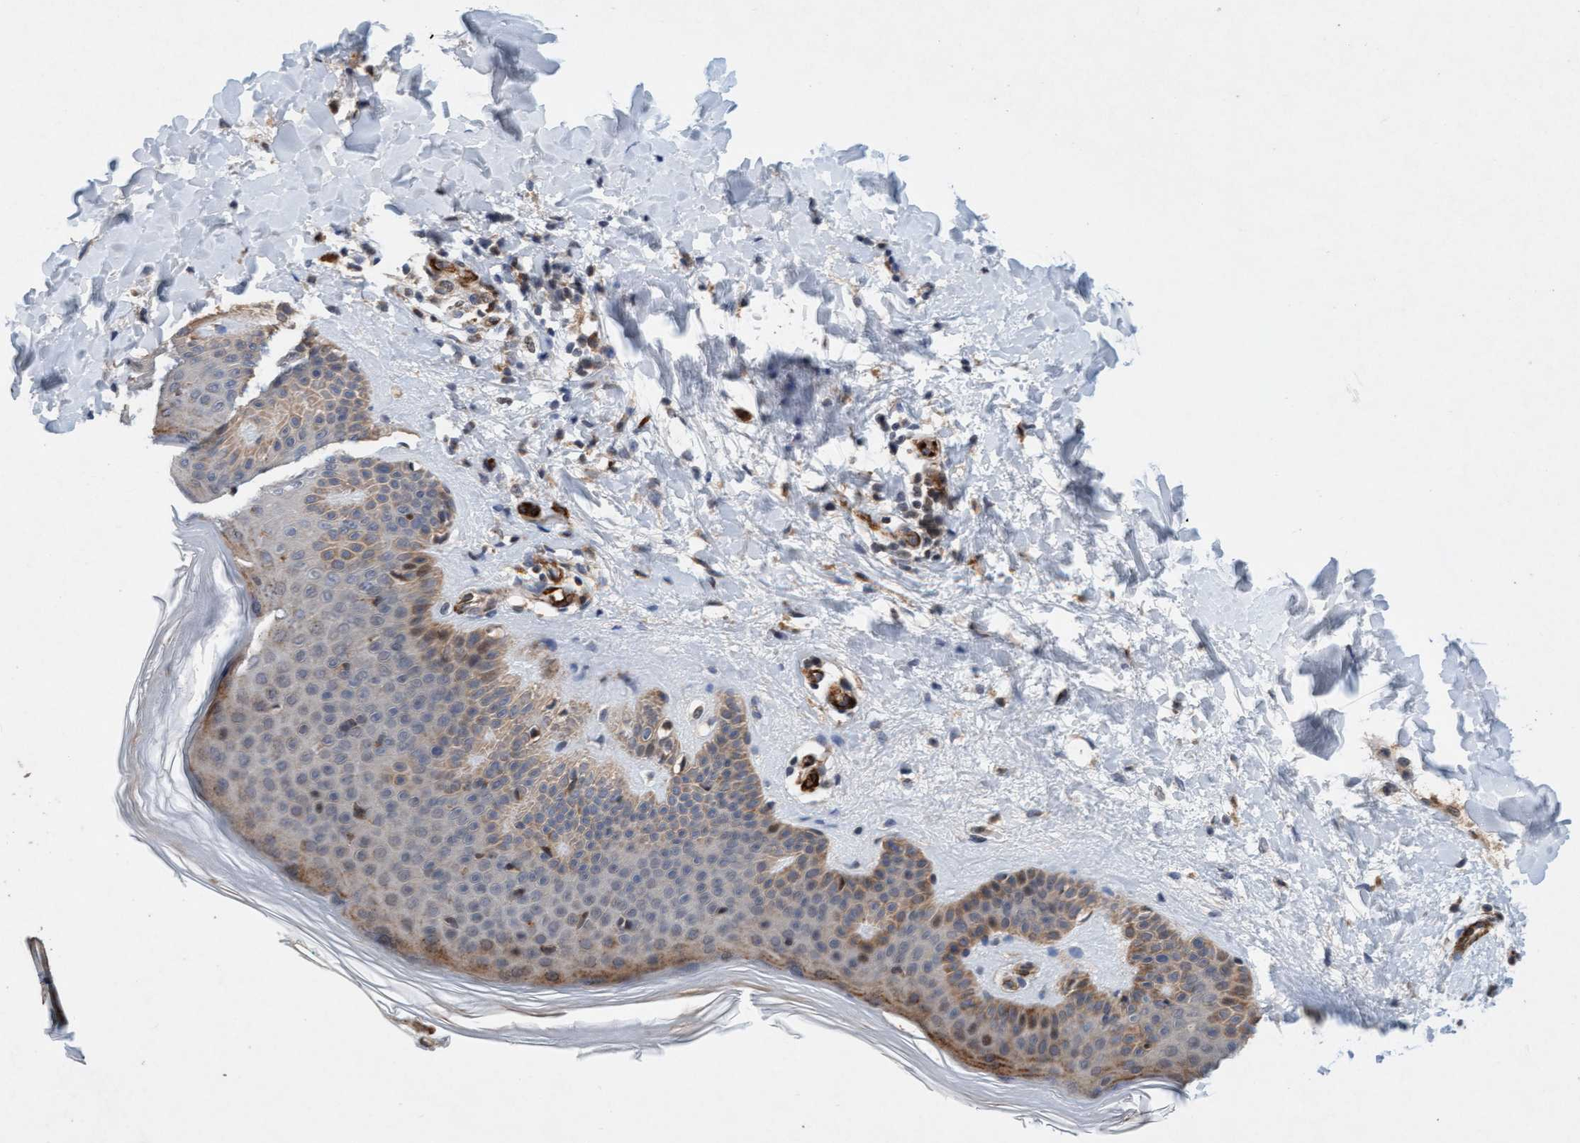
{"staining": {"intensity": "moderate", "quantity": ">75%", "location": "cytoplasmic/membranous"}, "tissue": "skin", "cell_type": "Fibroblasts", "image_type": "normal", "snomed": [{"axis": "morphology", "description": "Normal tissue, NOS"}, {"axis": "morphology", "description": "Malignant melanoma, Metastatic site"}, {"axis": "topography", "description": "Skin"}], "caption": "A brown stain labels moderate cytoplasmic/membranous expression of a protein in fibroblasts of unremarkable skin. Immunohistochemistry stains the protein in brown and the nuclei are stained blue.", "gene": "TMEM70", "patient": {"sex": "male", "age": 41}}